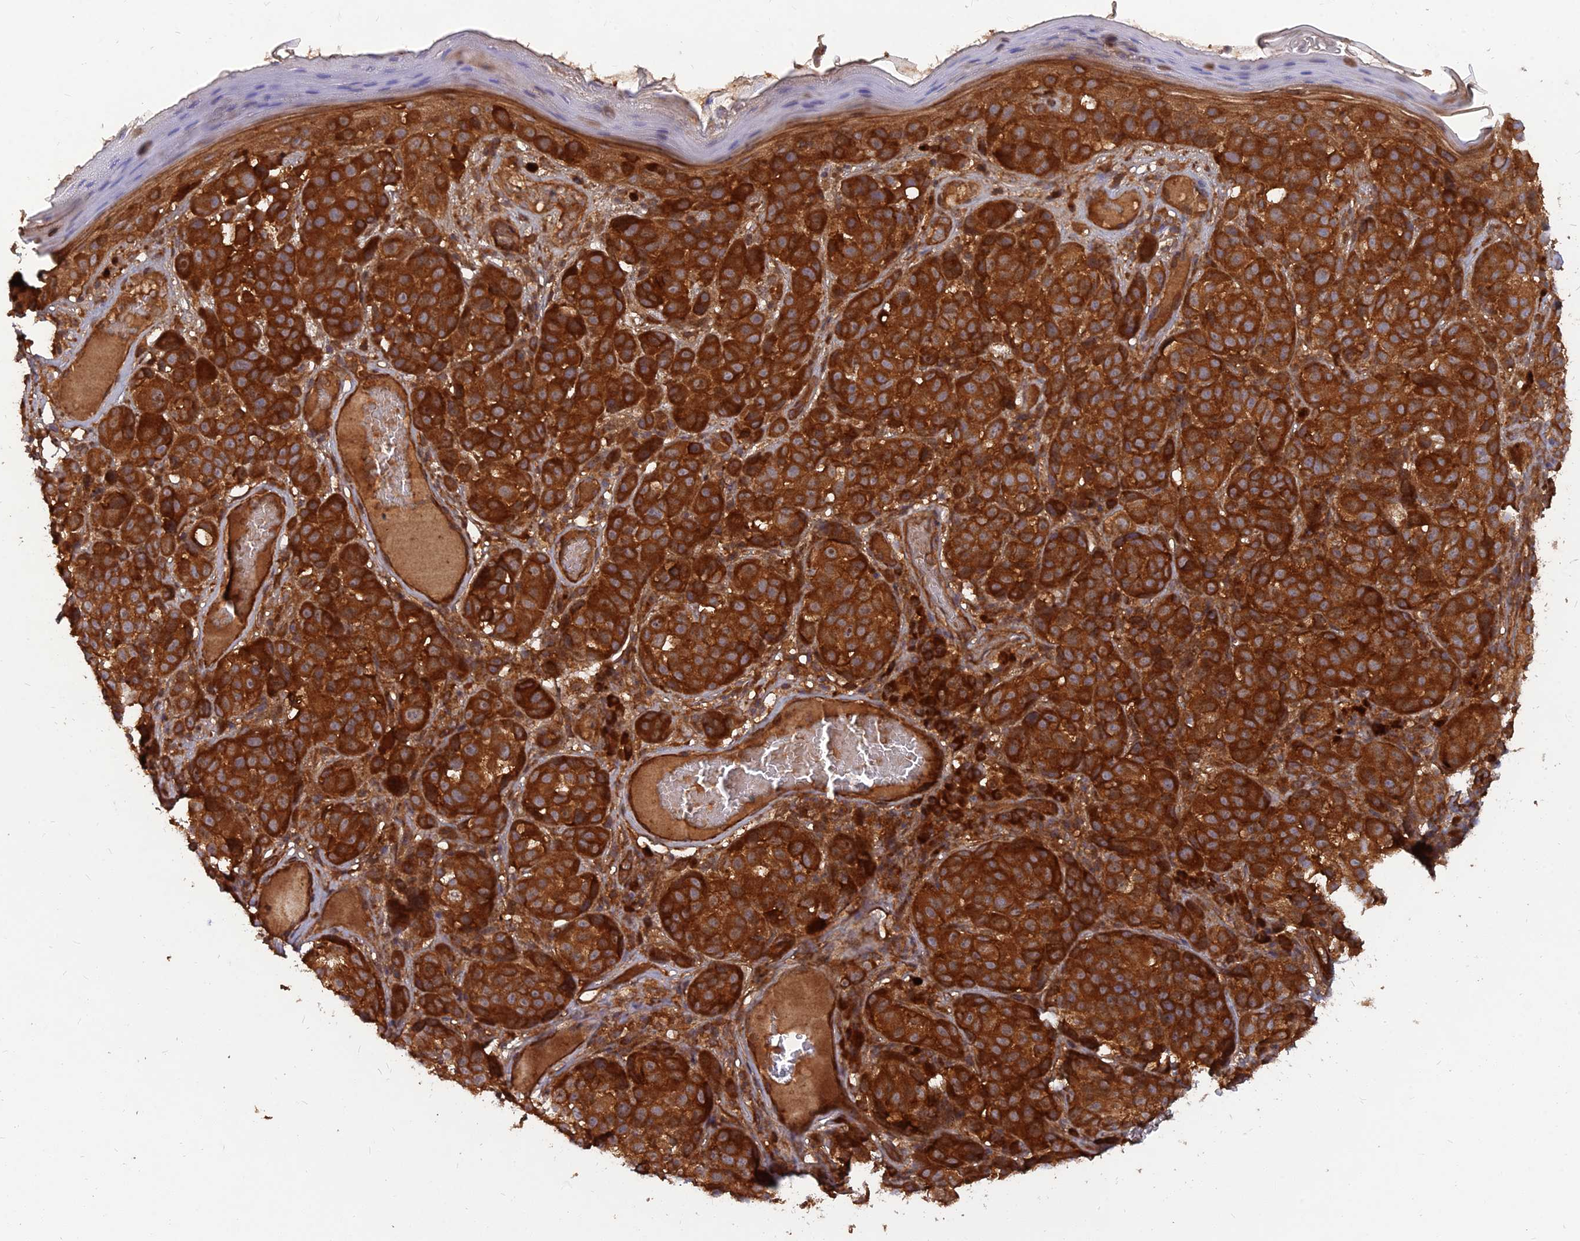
{"staining": {"intensity": "strong", "quantity": ">75%", "location": "cytoplasmic/membranous"}, "tissue": "melanoma", "cell_type": "Tumor cells", "image_type": "cancer", "snomed": [{"axis": "morphology", "description": "Malignant melanoma, NOS"}, {"axis": "topography", "description": "Skin"}], "caption": "Malignant melanoma was stained to show a protein in brown. There is high levels of strong cytoplasmic/membranous positivity in approximately >75% of tumor cells. Nuclei are stained in blue.", "gene": "RELCH", "patient": {"sex": "male", "age": 38}}